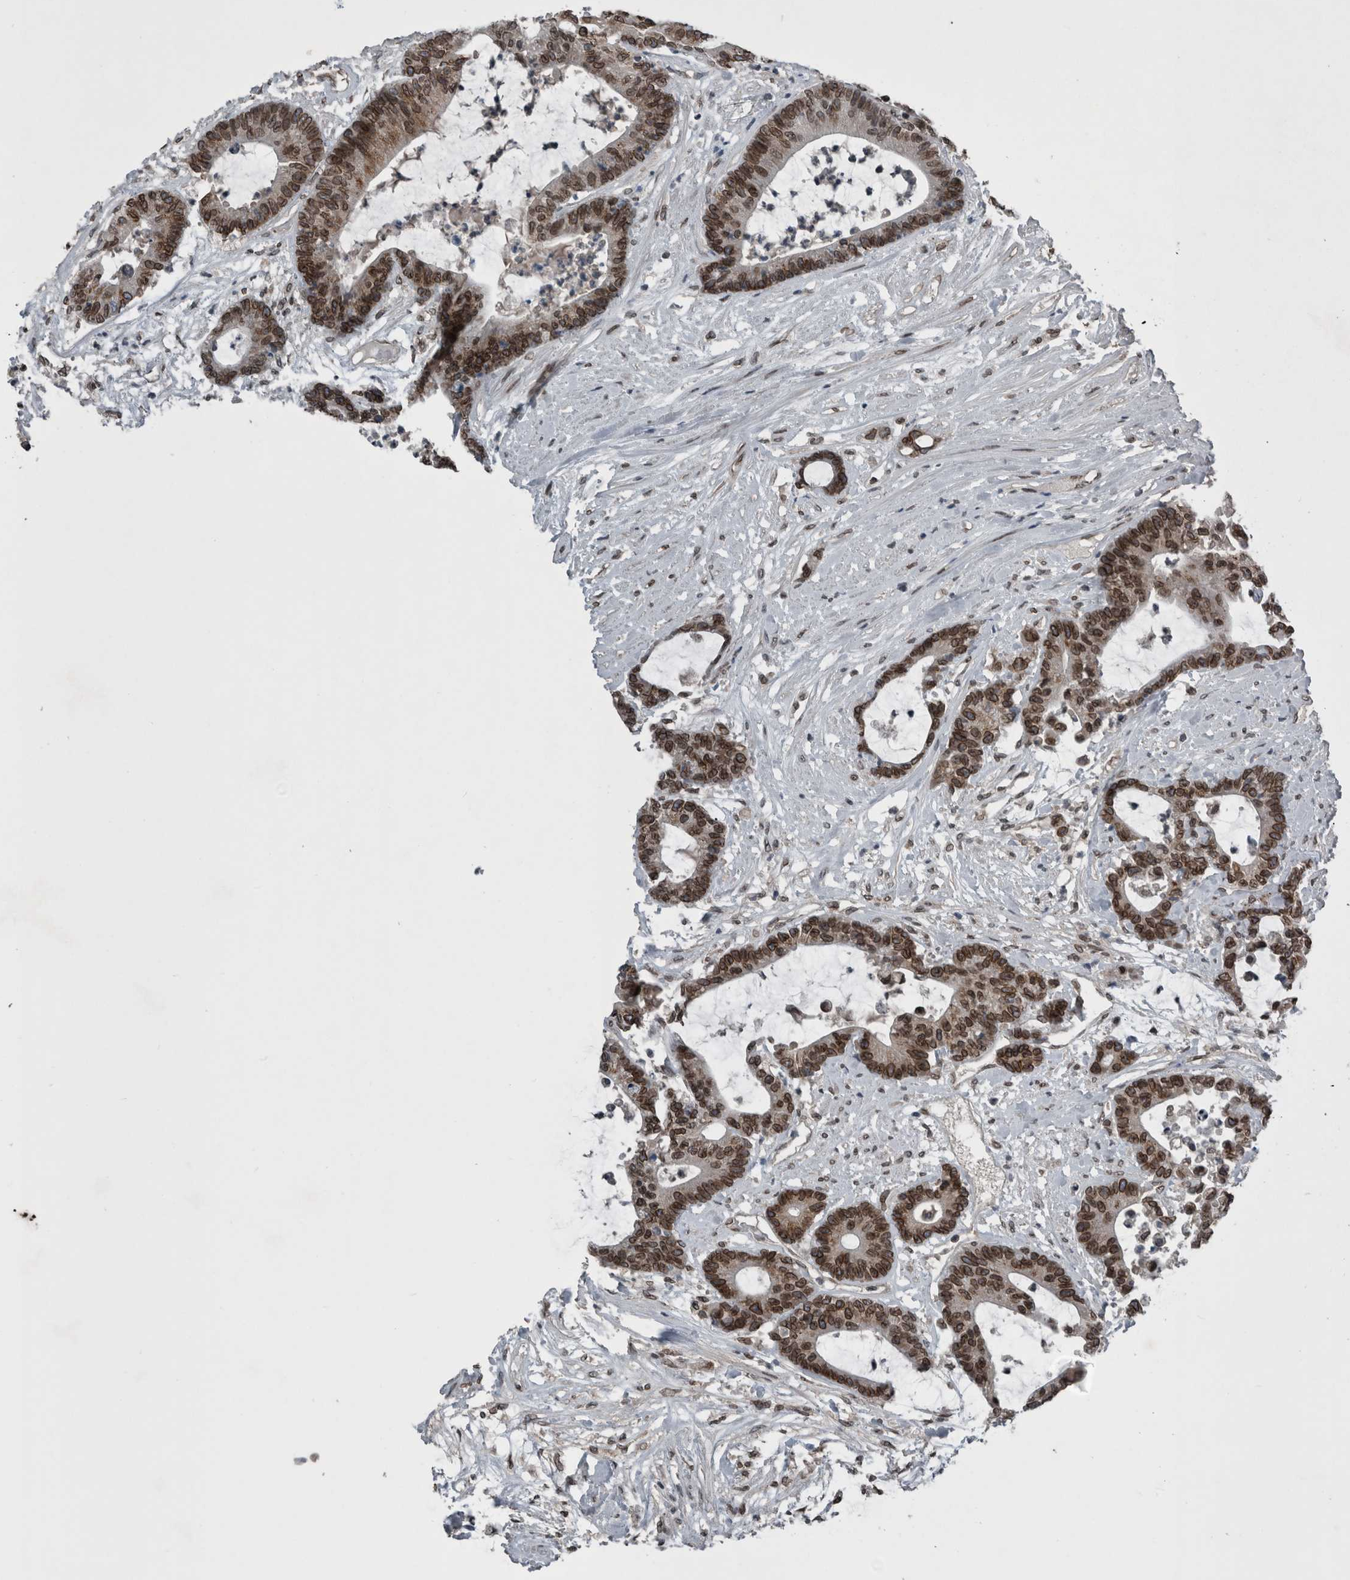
{"staining": {"intensity": "strong", "quantity": ">75%", "location": "cytoplasmic/membranous,nuclear"}, "tissue": "colorectal cancer", "cell_type": "Tumor cells", "image_type": "cancer", "snomed": [{"axis": "morphology", "description": "Adenocarcinoma, NOS"}, {"axis": "topography", "description": "Colon"}], "caption": "A micrograph of colorectal adenocarcinoma stained for a protein reveals strong cytoplasmic/membranous and nuclear brown staining in tumor cells. The staining is performed using DAB brown chromogen to label protein expression. The nuclei are counter-stained blue using hematoxylin.", "gene": "RANBP2", "patient": {"sex": "female", "age": 84}}